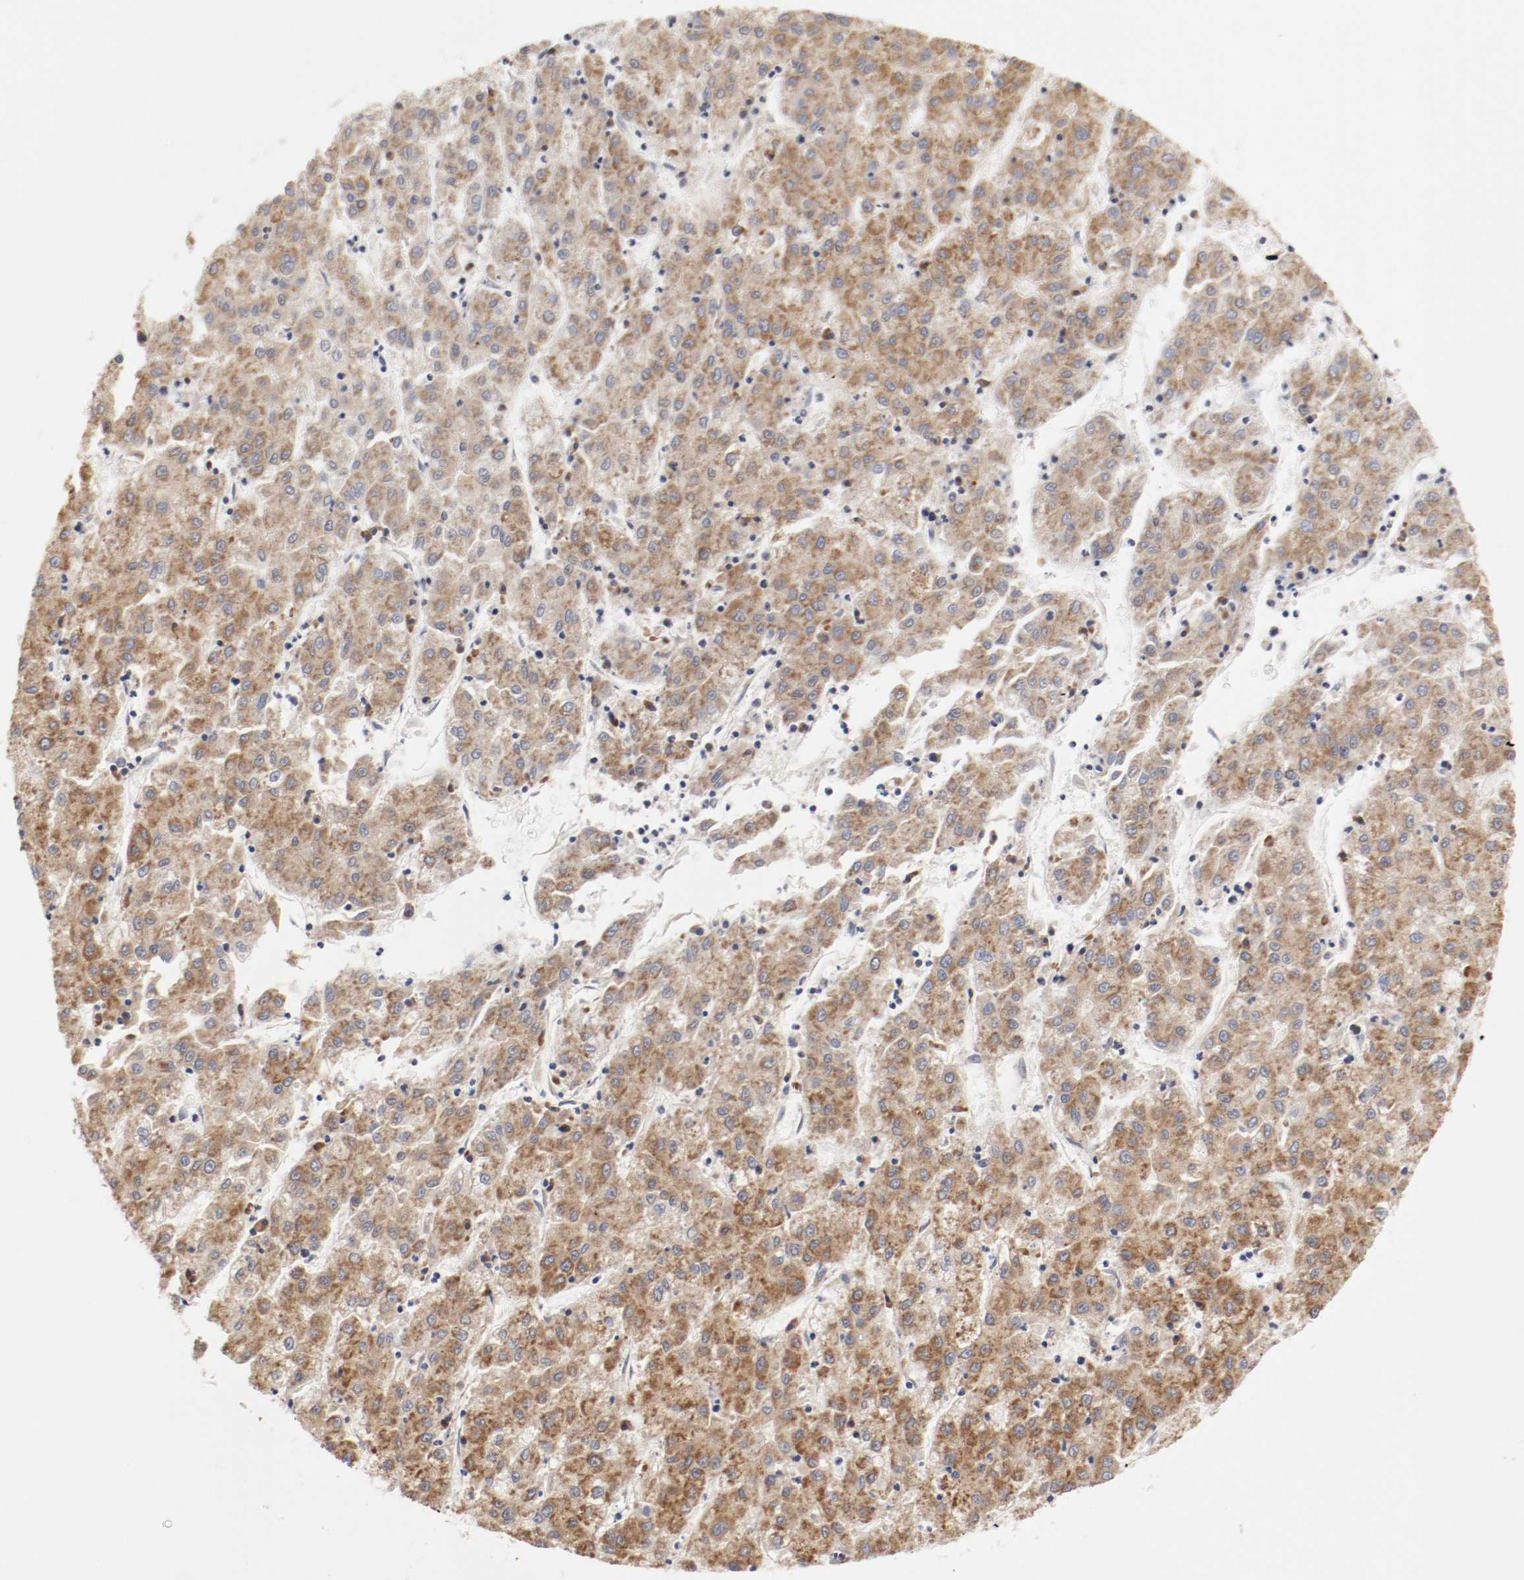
{"staining": {"intensity": "moderate", "quantity": ">75%", "location": "cytoplasmic/membranous"}, "tissue": "liver cancer", "cell_type": "Tumor cells", "image_type": "cancer", "snomed": [{"axis": "morphology", "description": "Carcinoma, Hepatocellular, NOS"}, {"axis": "topography", "description": "Liver"}], "caption": "Liver cancer stained with a brown dye demonstrates moderate cytoplasmic/membranous positive positivity in about >75% of tumor cells.", "gene": "FKBP3", "patient": {"sex": "male", "age": 72}}